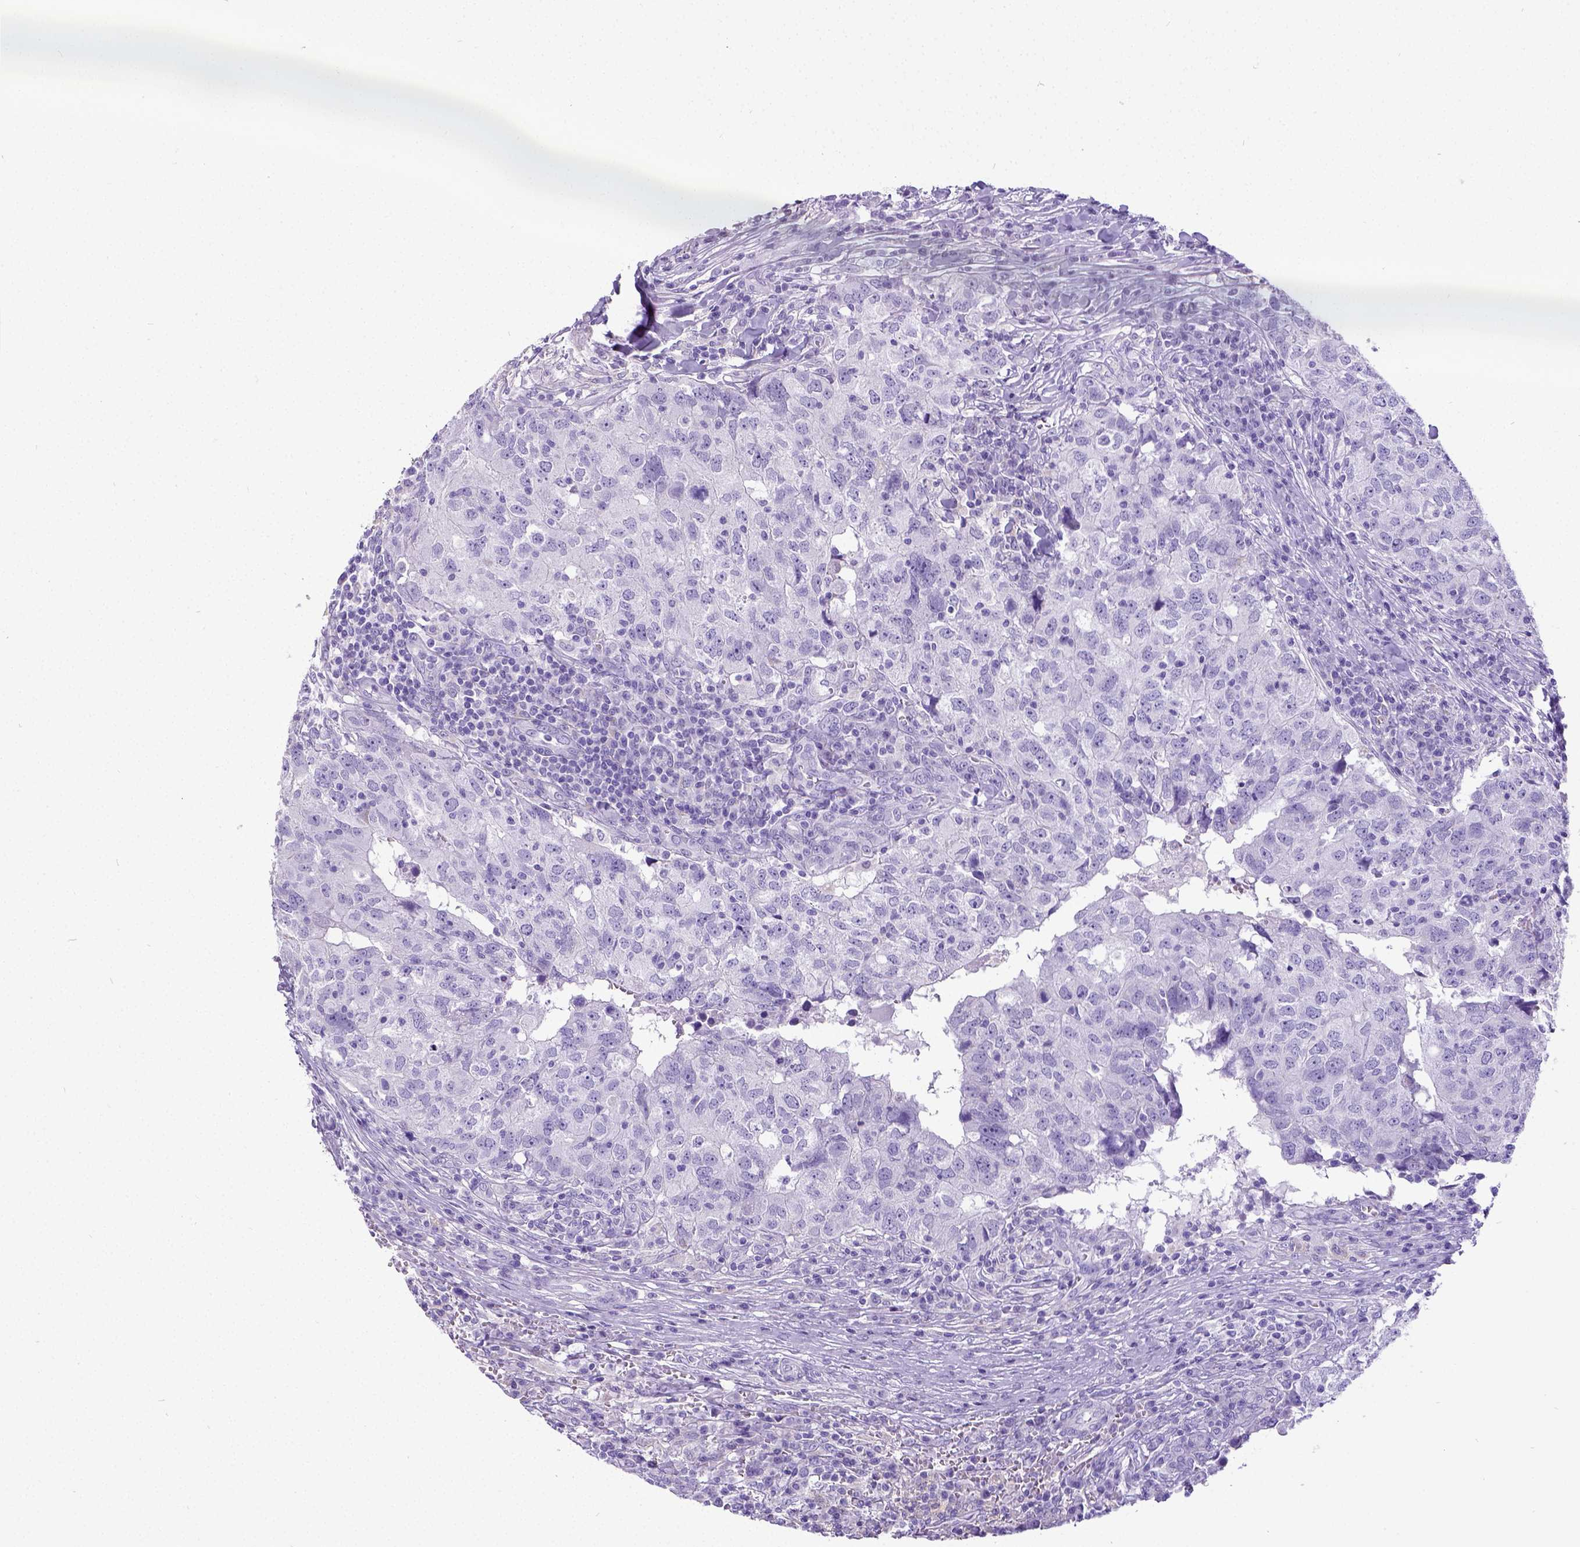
{"staining": {"intensity": "negative", "quantity": "none", "location": "none"}, "tissue": "breast cancer", "cell_type": "Tumor cells", "image_type": "cancer", "snomed": [{"axis": "morphology", "description": "Duct carcinoma"}, {"axis": "topography", "description": "Breast"}], "caption": "The photomicrograph displays no significant positivity in tumor cells of breast cancer.", "gene": "SATB2", "patient": {"sex": "female", "age": 30}}